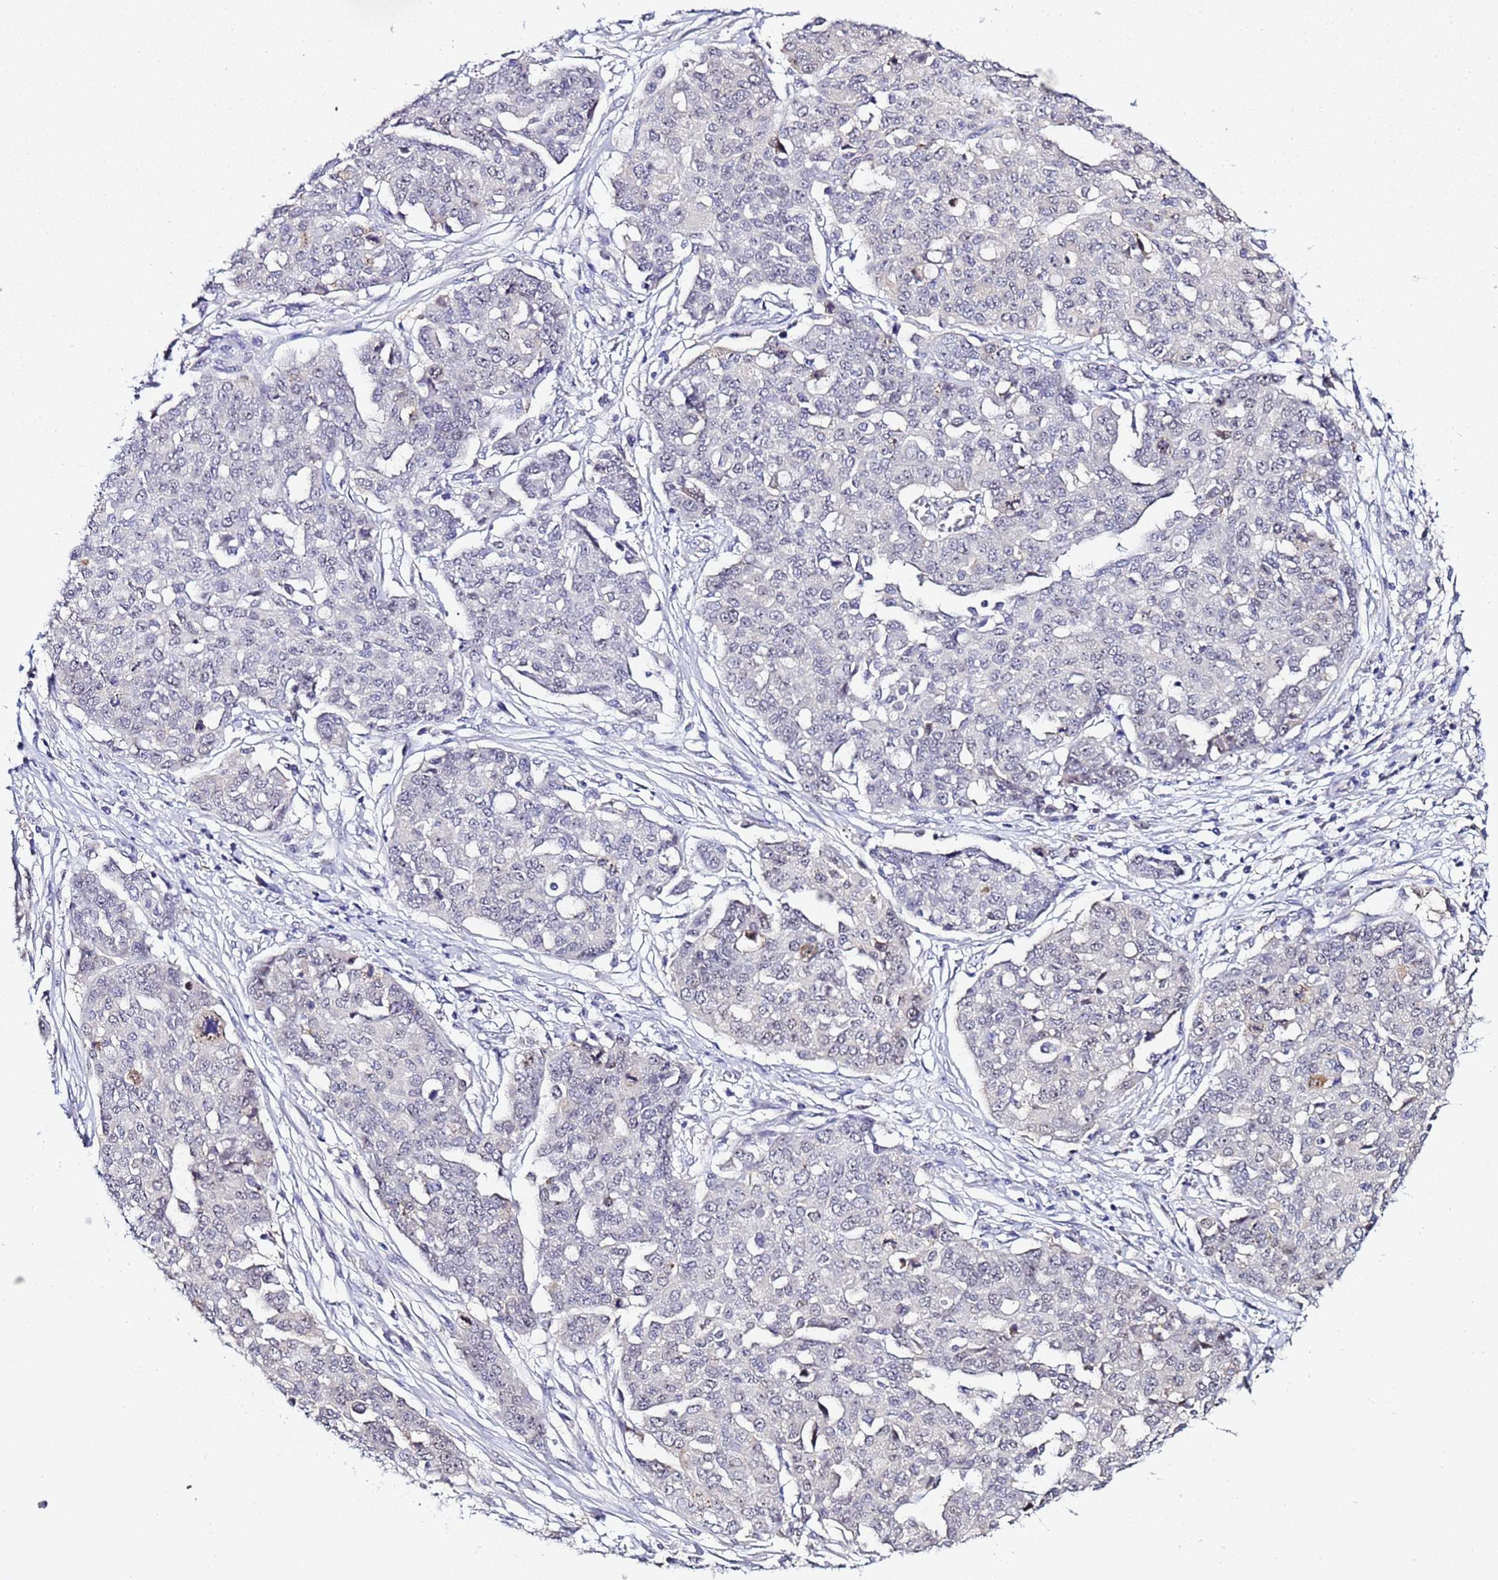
{"staining": {"intensity": "negative", "quantity": "none", "location": "none"}, "tissue": "ovarian cancer", "cell_type": "Tumor cells", "image_type": "cancer", "snomed": [{"axis": "morphology", "description": "Cystadenocarcinoma, serous, NOS"}, {"axis": "topography", "description": "Soft tissue"}, {"axis": "topography", "description": "Ovary"}], "caption": "IHC of human ovarian serous cystadenocarcinoma displays no positivity in tumor cells.", "gene": "ACTL6B", "patient": {"sex": "female", "age": 57}}